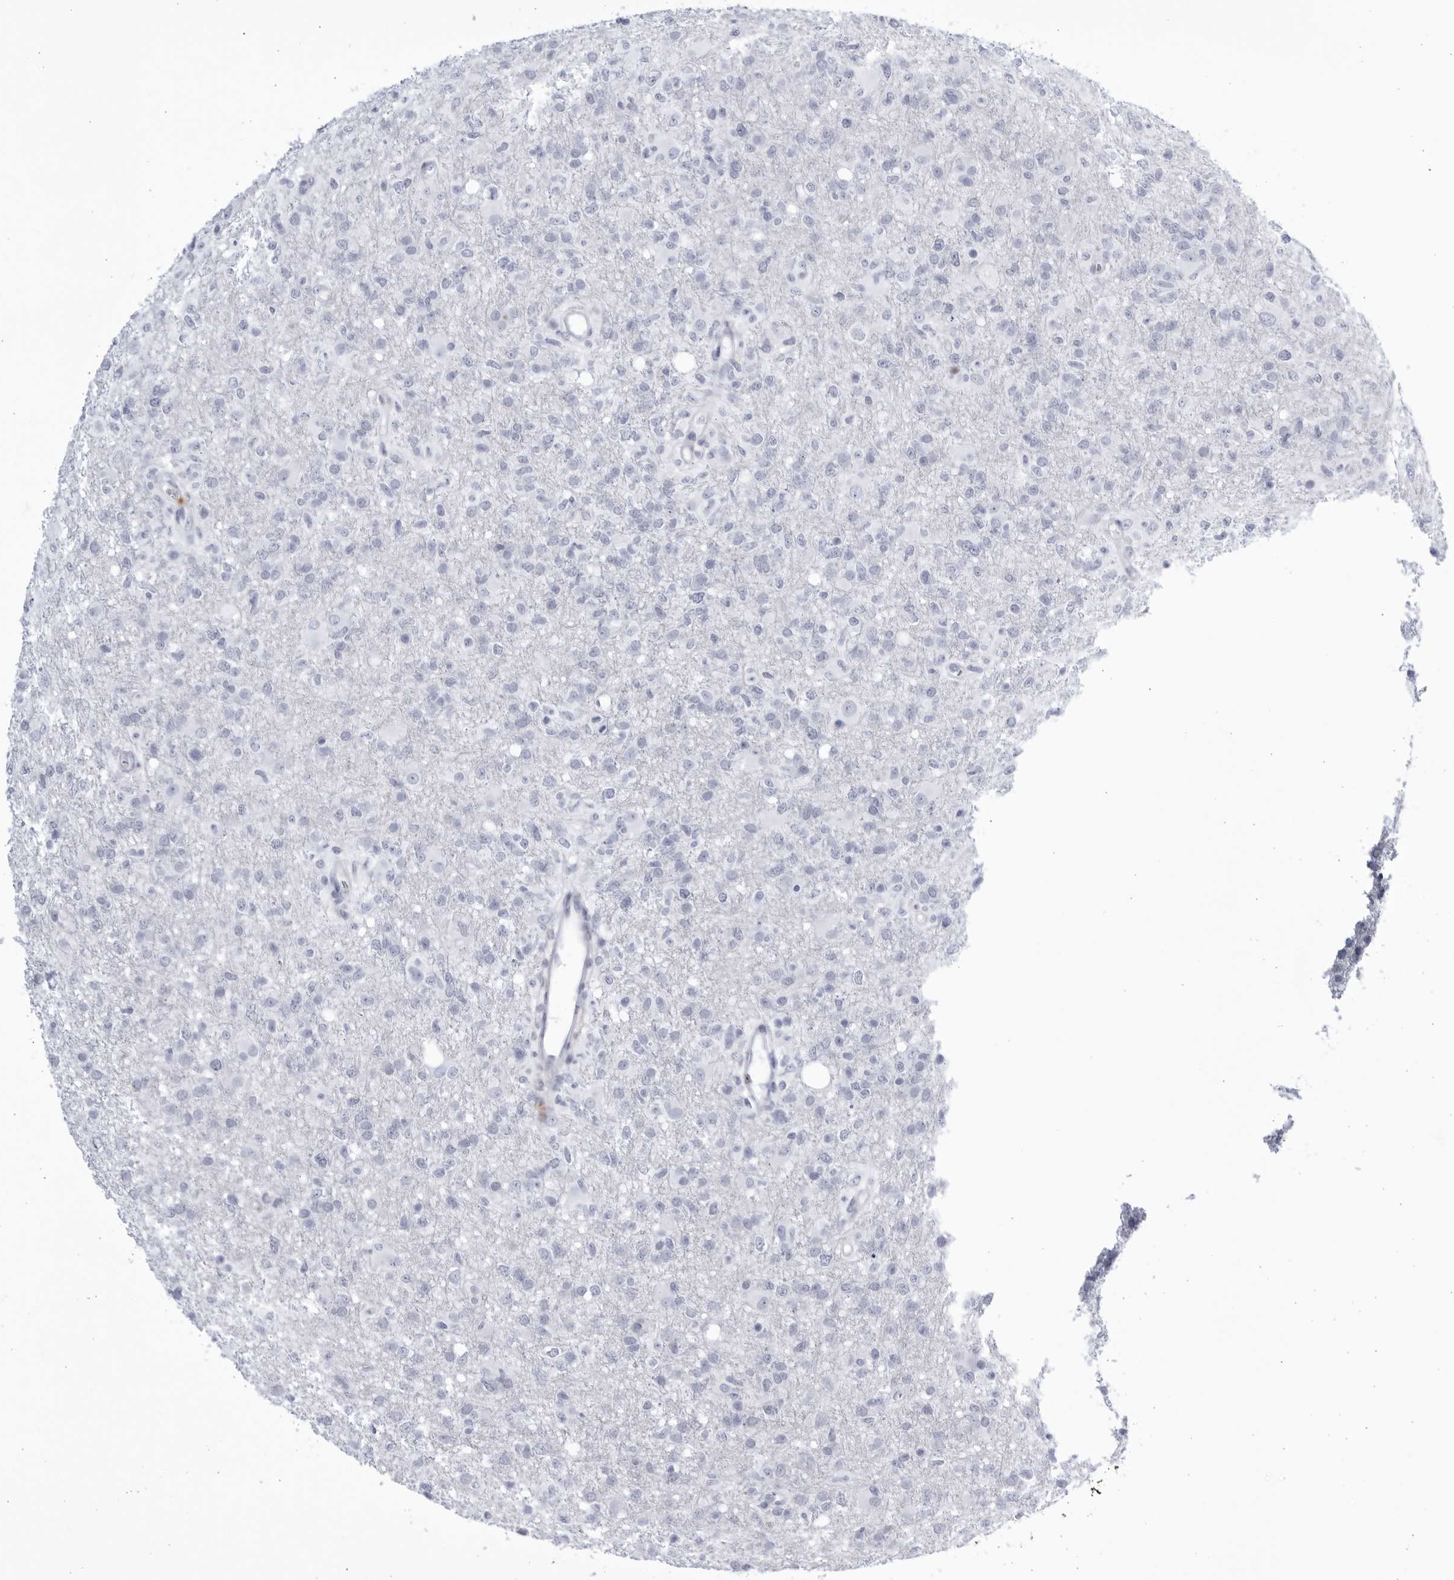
{"staining": {"intensity": "negative", "quantity": "none", "location": "none"}, "tissue": "glioma", "cell_type": "Tumor cells", "image_type": "cancer", "snomed": [{"axis": "morphology", "description": "Glioma, malignant, High grade"}, {"axis": "topography", "description": "Brain"}], "caption": "Immunohistochemistry image of high-grade glioma (malignant) stained for a protein (brown), which reveals no expression in tumor cells. The staining is performed using DAB (3,3'-diaminobenzidine) brown chromogen with nuclei counter-stained in using hematoxylin.", "gene": "CCDC181", "patient": {"sex": "female", "age": 57}}